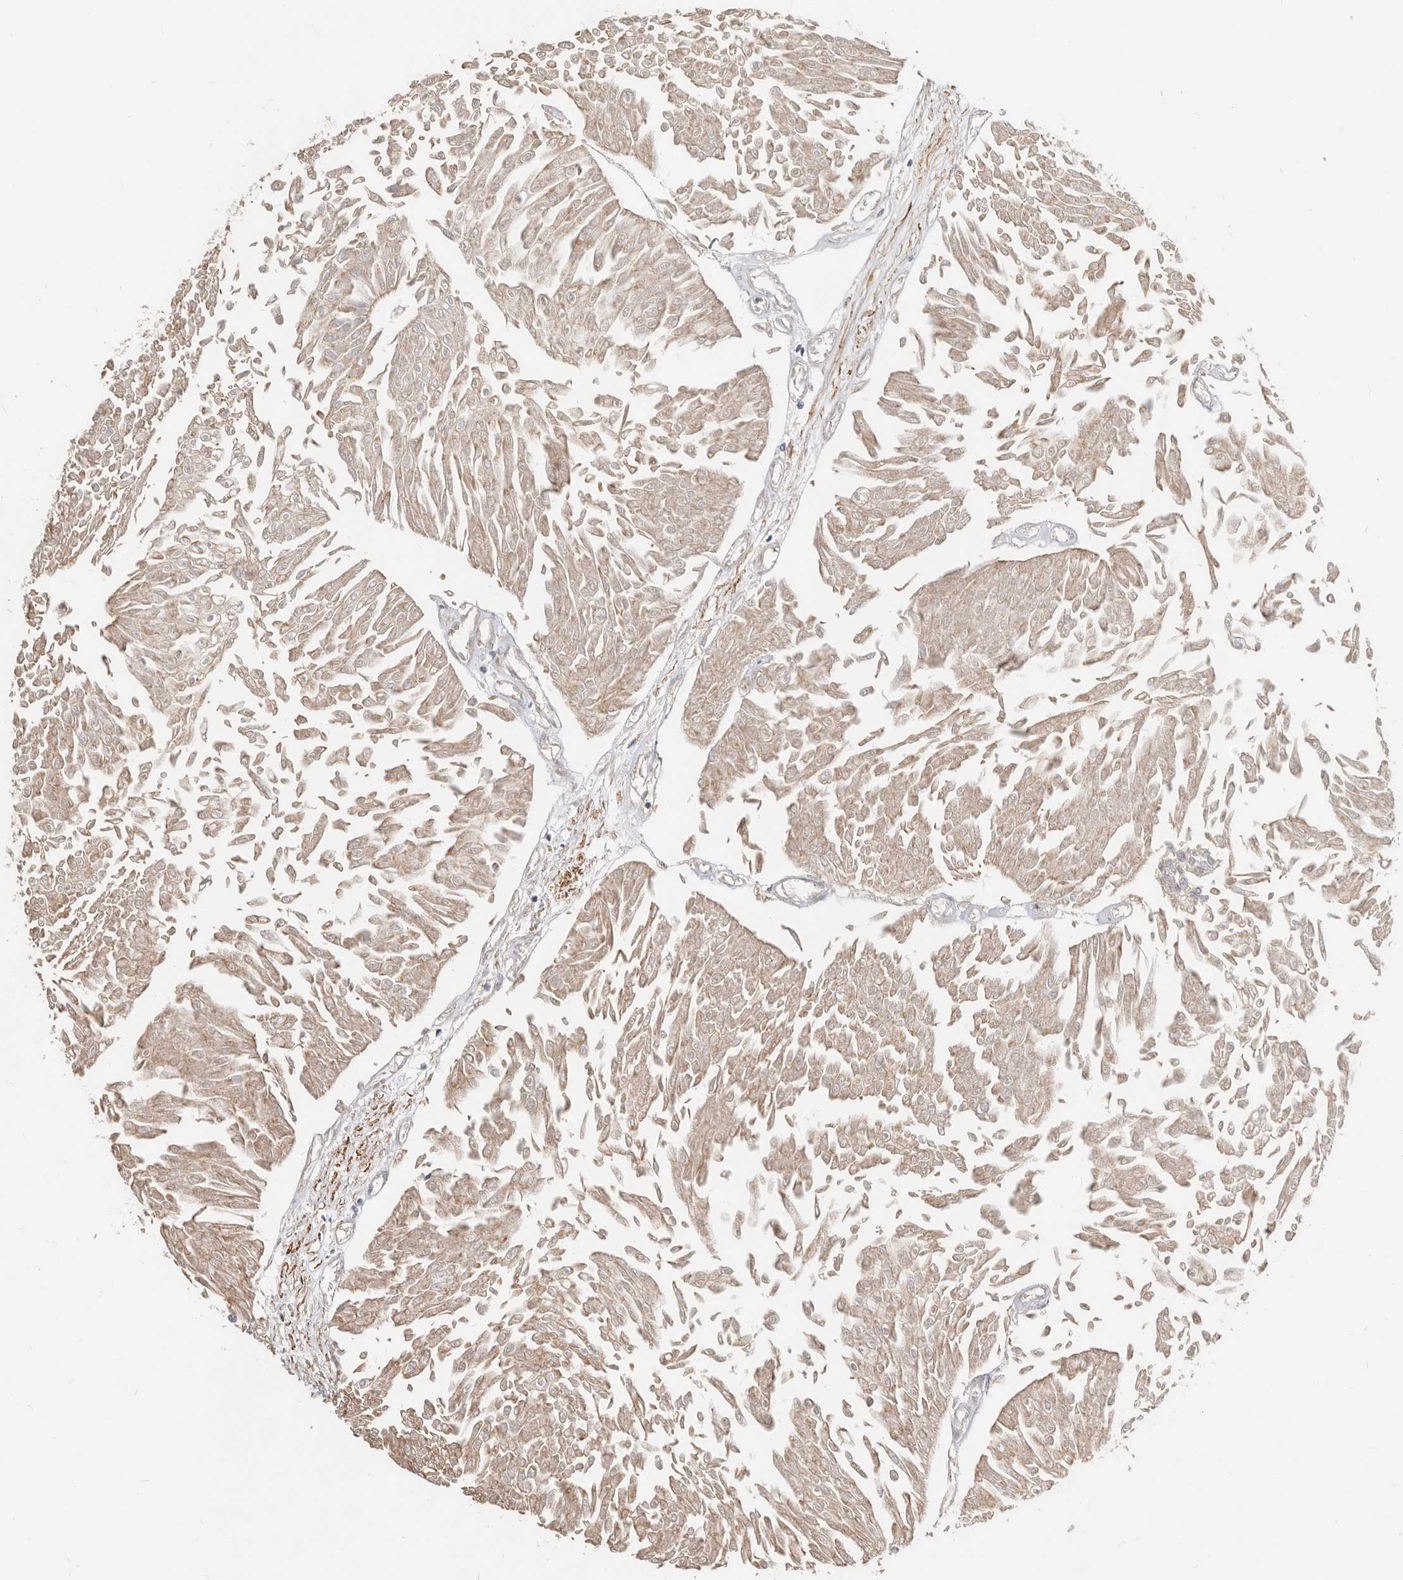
{"staining": {"intensity": "moderate", "quantity": ">75%", "location": "cytoplasmic/membranous"}, "tissue": "urothelial cancer", "cell_type": "Tumor cells", "image_type": "cancer", "snomed": [{"axis": "morphology", "description": "Urothelial carcinoma, Low grade"}, {"axis": "topography", "description": "Urinary bladder"}], "caption": "Human low-grade urothelial carcinoma stained with a brown dye displays moderate cytoplasmic/membranous positive expression in approximately >75% of tumor cells.", "gene": "ZRANB1", "patient": {"sex": "male", "age": 67}}